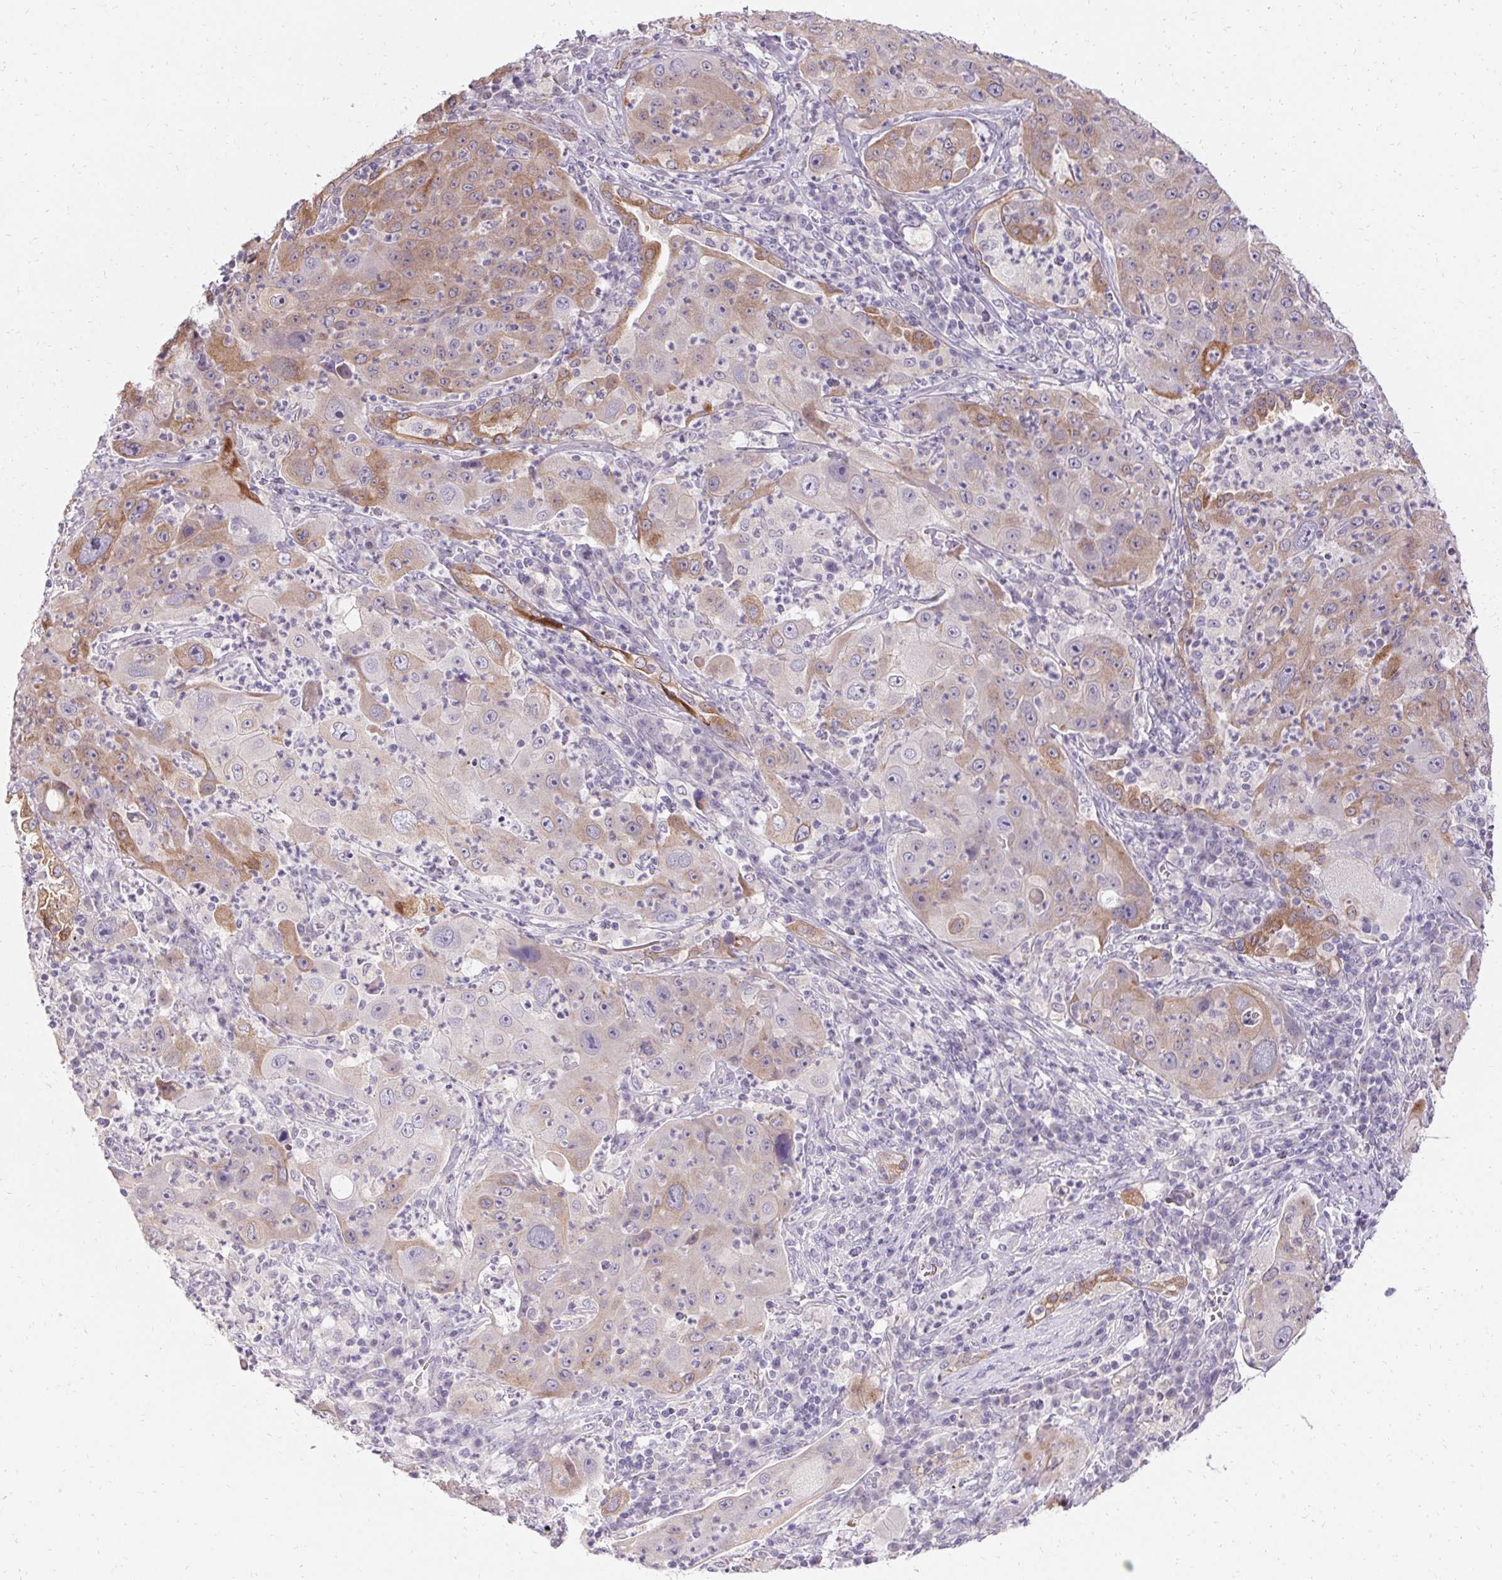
{"staining": {"intensity": "weak", "quantity": "25%-75%", "location": "cytoplasmic/membranous"}, "tissue": "lung cancer", "cell_type": "Tumor cells", "image_type": "cancer", "snomed": [{"axis": "morphology", "description": "Squamous cell carcinoma, NOS"}, {"axis": "topography", "description": "Lung"}], "caption": "Immunohistochemistry staining of lung squamous cell carcinoma, which reveals low levels of weak cytoplasmic/membranous positivity in about 25%-75% of tumor cells indicating weak cytoplasmic/membranous protein expression. The staining was performed using DAB (brown) for protein detection and nuclei were counterstained in hematoxylin (blue).", "gene": "HSD17B3", "patient": {"sex": "female", "age": 59}}